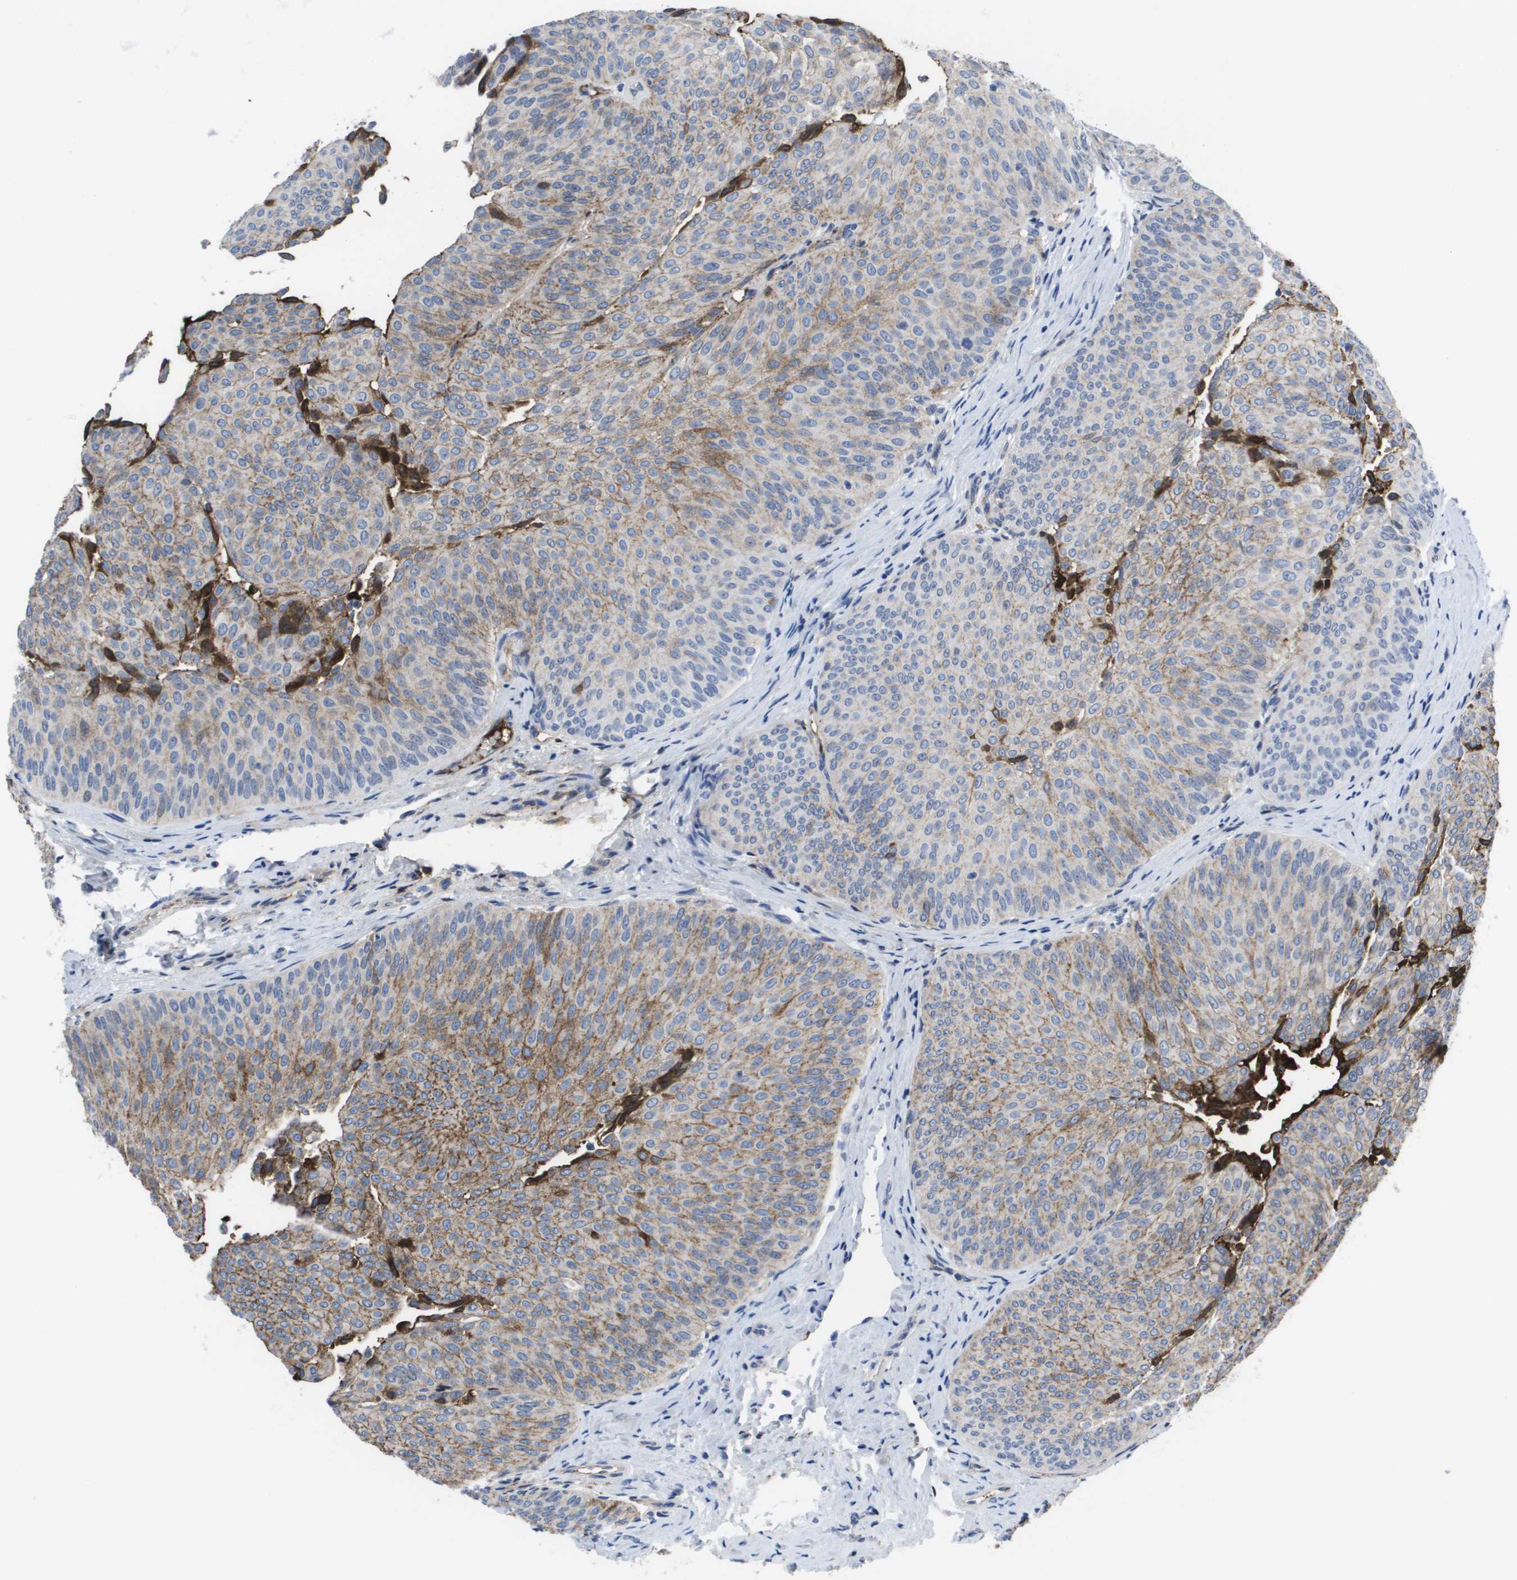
{"staining": {"intensity": "moderate", "quantity": "25%-75%", "location": "cytoplasmic/membranous"}, "tissue": "urothelial cancer", "cell_type": "Tumor cells", "image_type": "cancer", "snomed": [{"axis": "morphology", "description": "Urothelial carcinoma, Low grade"}, {"axis": "topography", "description": "Urinary bladder"}], "caption": "Urothelial cancer stained with a protein marker shows moderate staining in tumor cells.", "gene": "SERPINC1", "patient": {"sex": "female", "age": 60}}